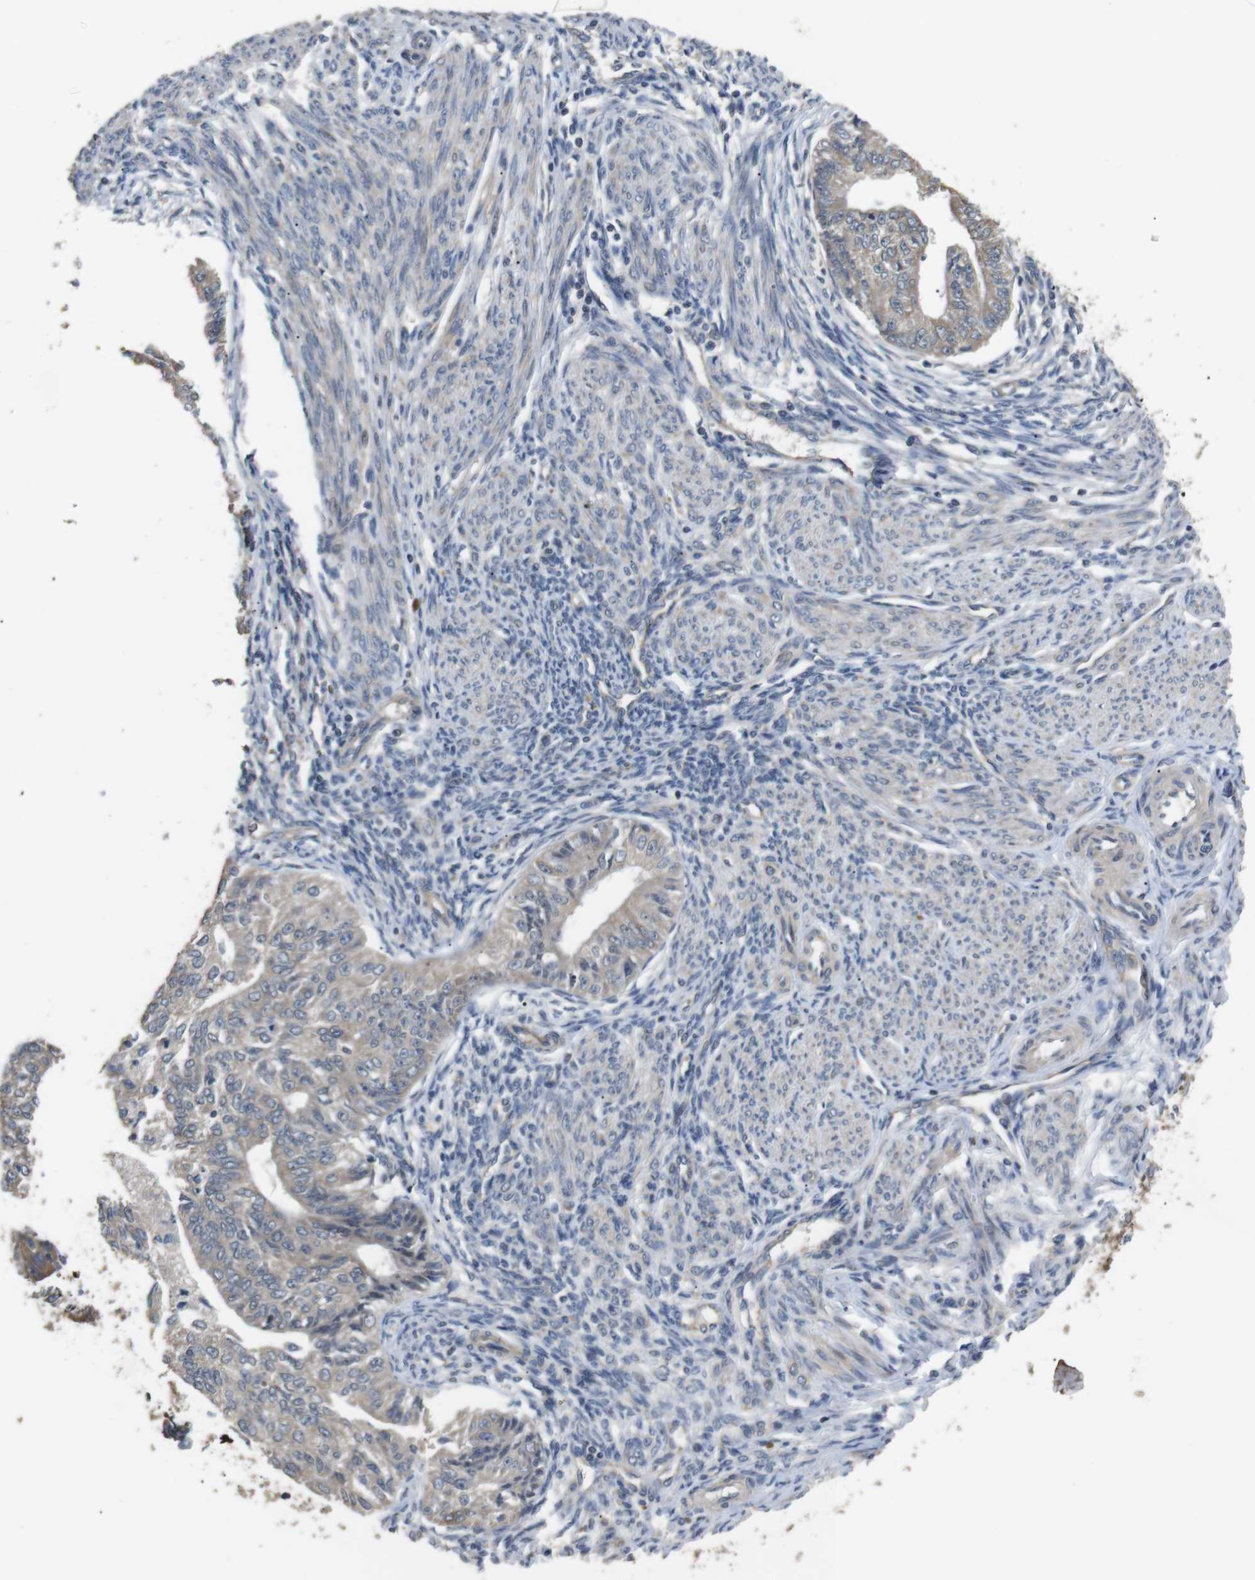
{"staining": {"intensity": "moderate", "quantity": "<25%", "location": "cytoplasmic/membranous"}, "tissue": "endometrial cancer", "cell_type": "Tumor cells", "image_type": "cancer", "snomed": [{"axis": "morphology", "description": "Adenocarcinoma, NOS"}, {"axis": "topography", "description": "Endometrium"}], "caption": "Immunohistochemical staining of human adenocarcinoma (endometrial) exhibits low levels of moderate cytoplasmic/membranous positivity in about <25% of tumor cells. (DAB (3,3'-diaminobenzidine) = brown stain, brightfield microscopy at high magnification).", "gene": "ADGRL3", "patient": {"sex": "female", "age": 32}}